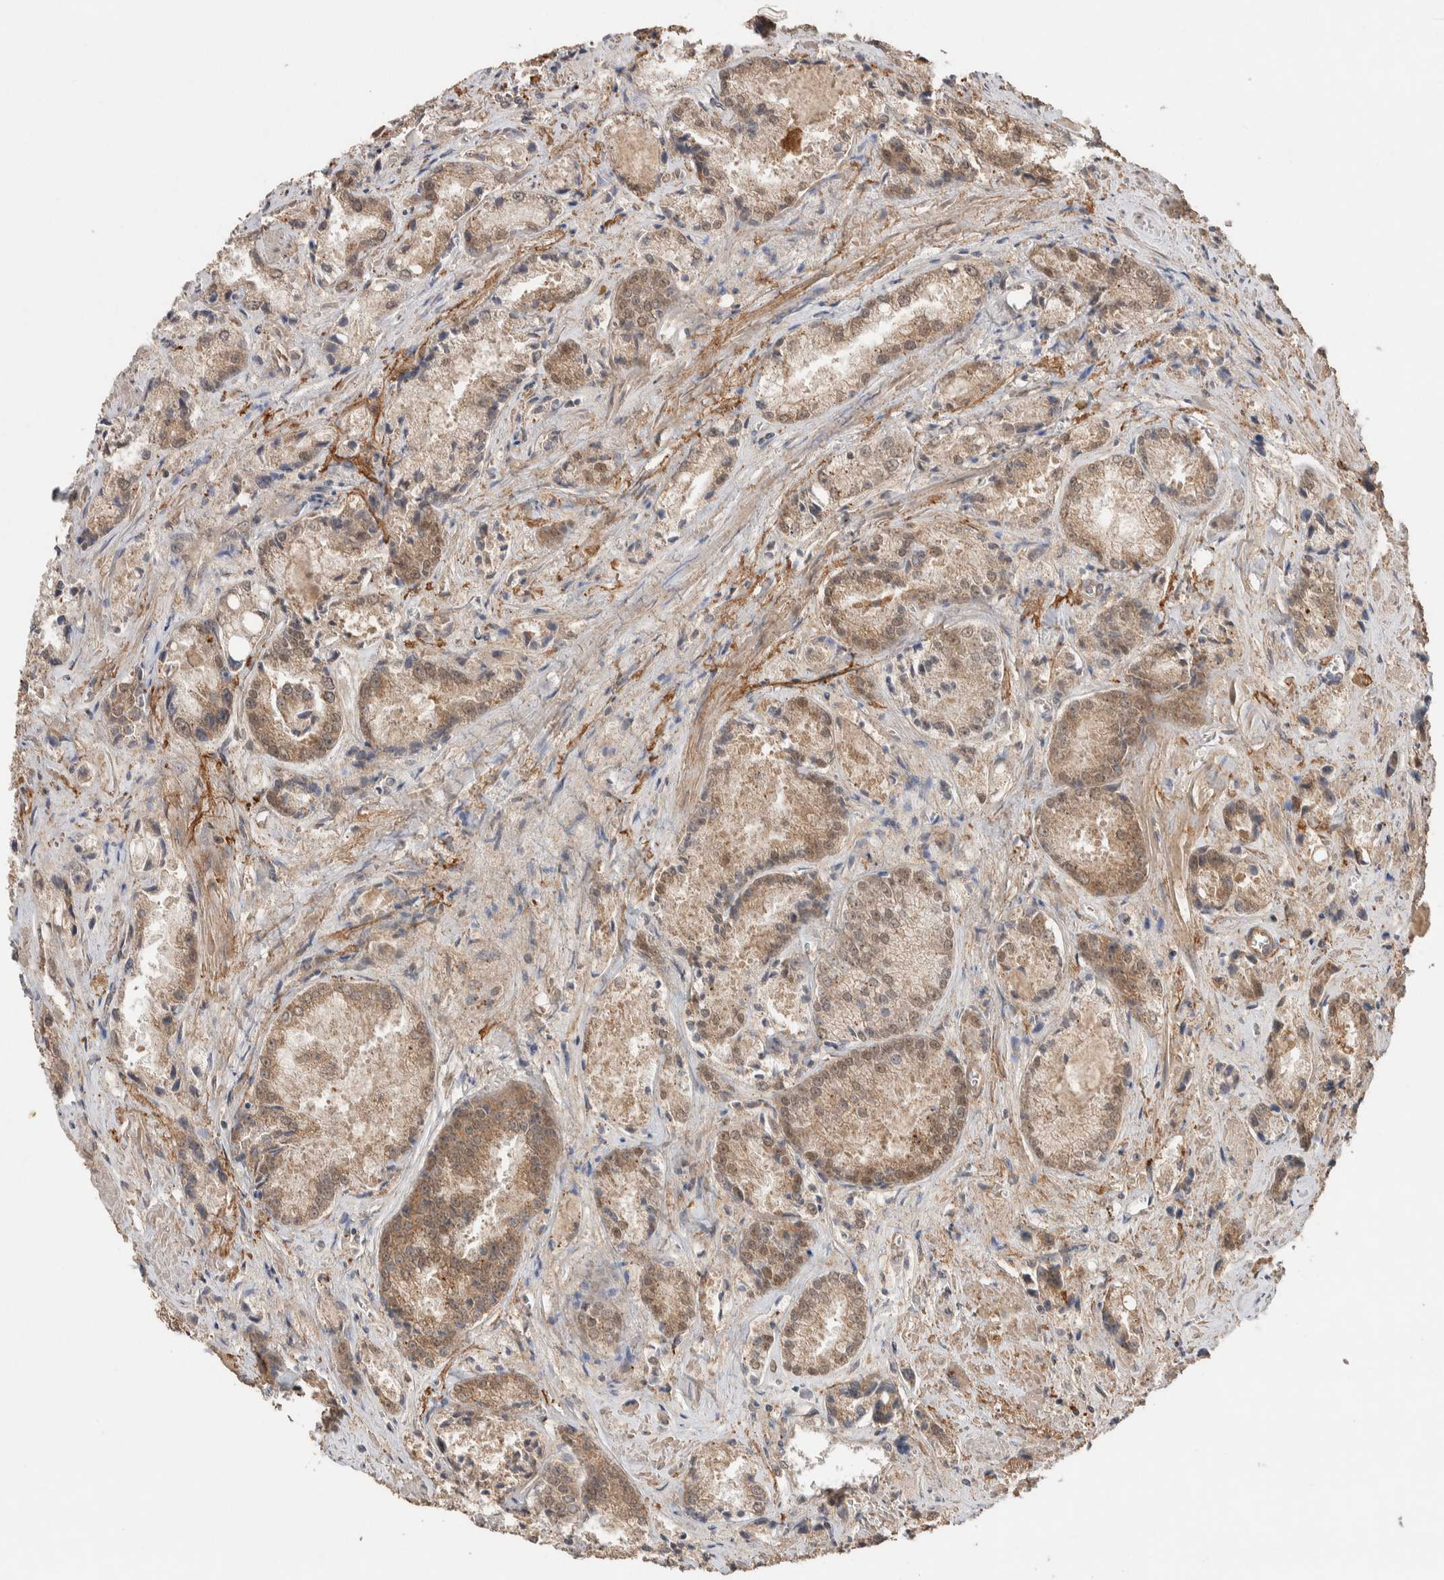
{"staining": {"intensity": "moderate", "quantity": ">75%", "location": "cytoplasmic/membranous"}, "tissue": "prostate cancer", "cell_type": "Tumor cells", "image_type": "cancer", "snomed": [{"axis": "morphology", "description": "Adenocarcinoma, Low grade"}, {"axis": "topography", "description": "Prostate"}], "caption": "Immunohistochemistry (IHC) micrograph of human low-grade adenocarcinoma (prostate) stained for a protein (brown), which shows medium levels of moderate cytoplasmic/membranous positivity in approximately >75% of tumor cells.", "gene": "KCNJ5", "patient": {"sex": "male", "age": 64}}